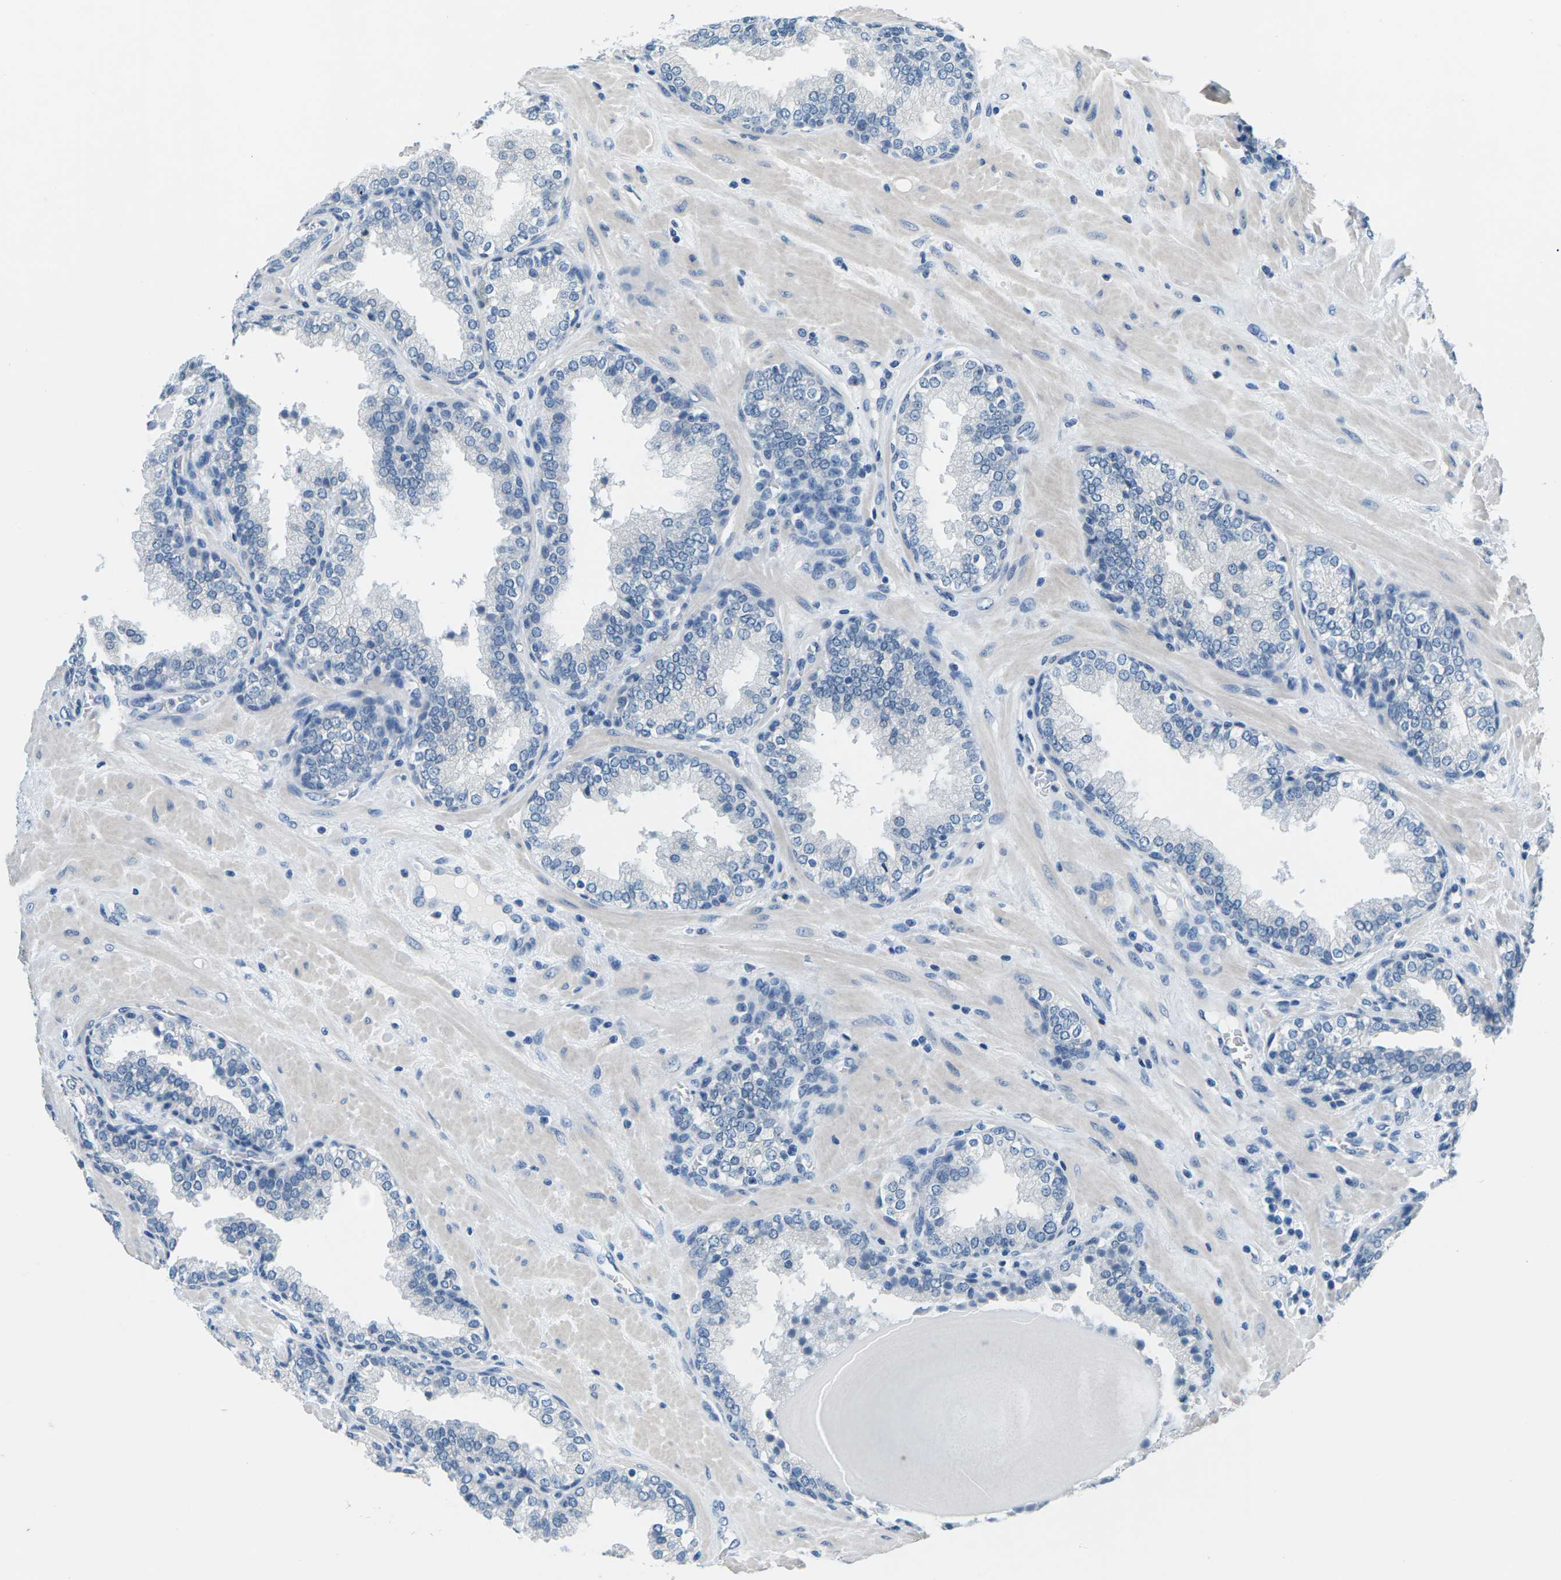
{"staining": {"intensity": "negative", "quantity": "none", "location": "none"}, "tissue": "prostate", "cell_type": "Glandular cells", "image_type": "normal", "snomed": [{"axis": "morphology", "description": "Normal tissue, NOS"}, {"axis": "topography", "description": "Prostate"}], "caption": "Protein analysis of unremarkable prostate exhibits no significant positivity in glandular cells. (DAB (3,3'-diaminobenzidine) immunohistochemistry (IHC), high magnification).", "gene": "UMOD", "patient": {"sex": "male", "age": 51}}